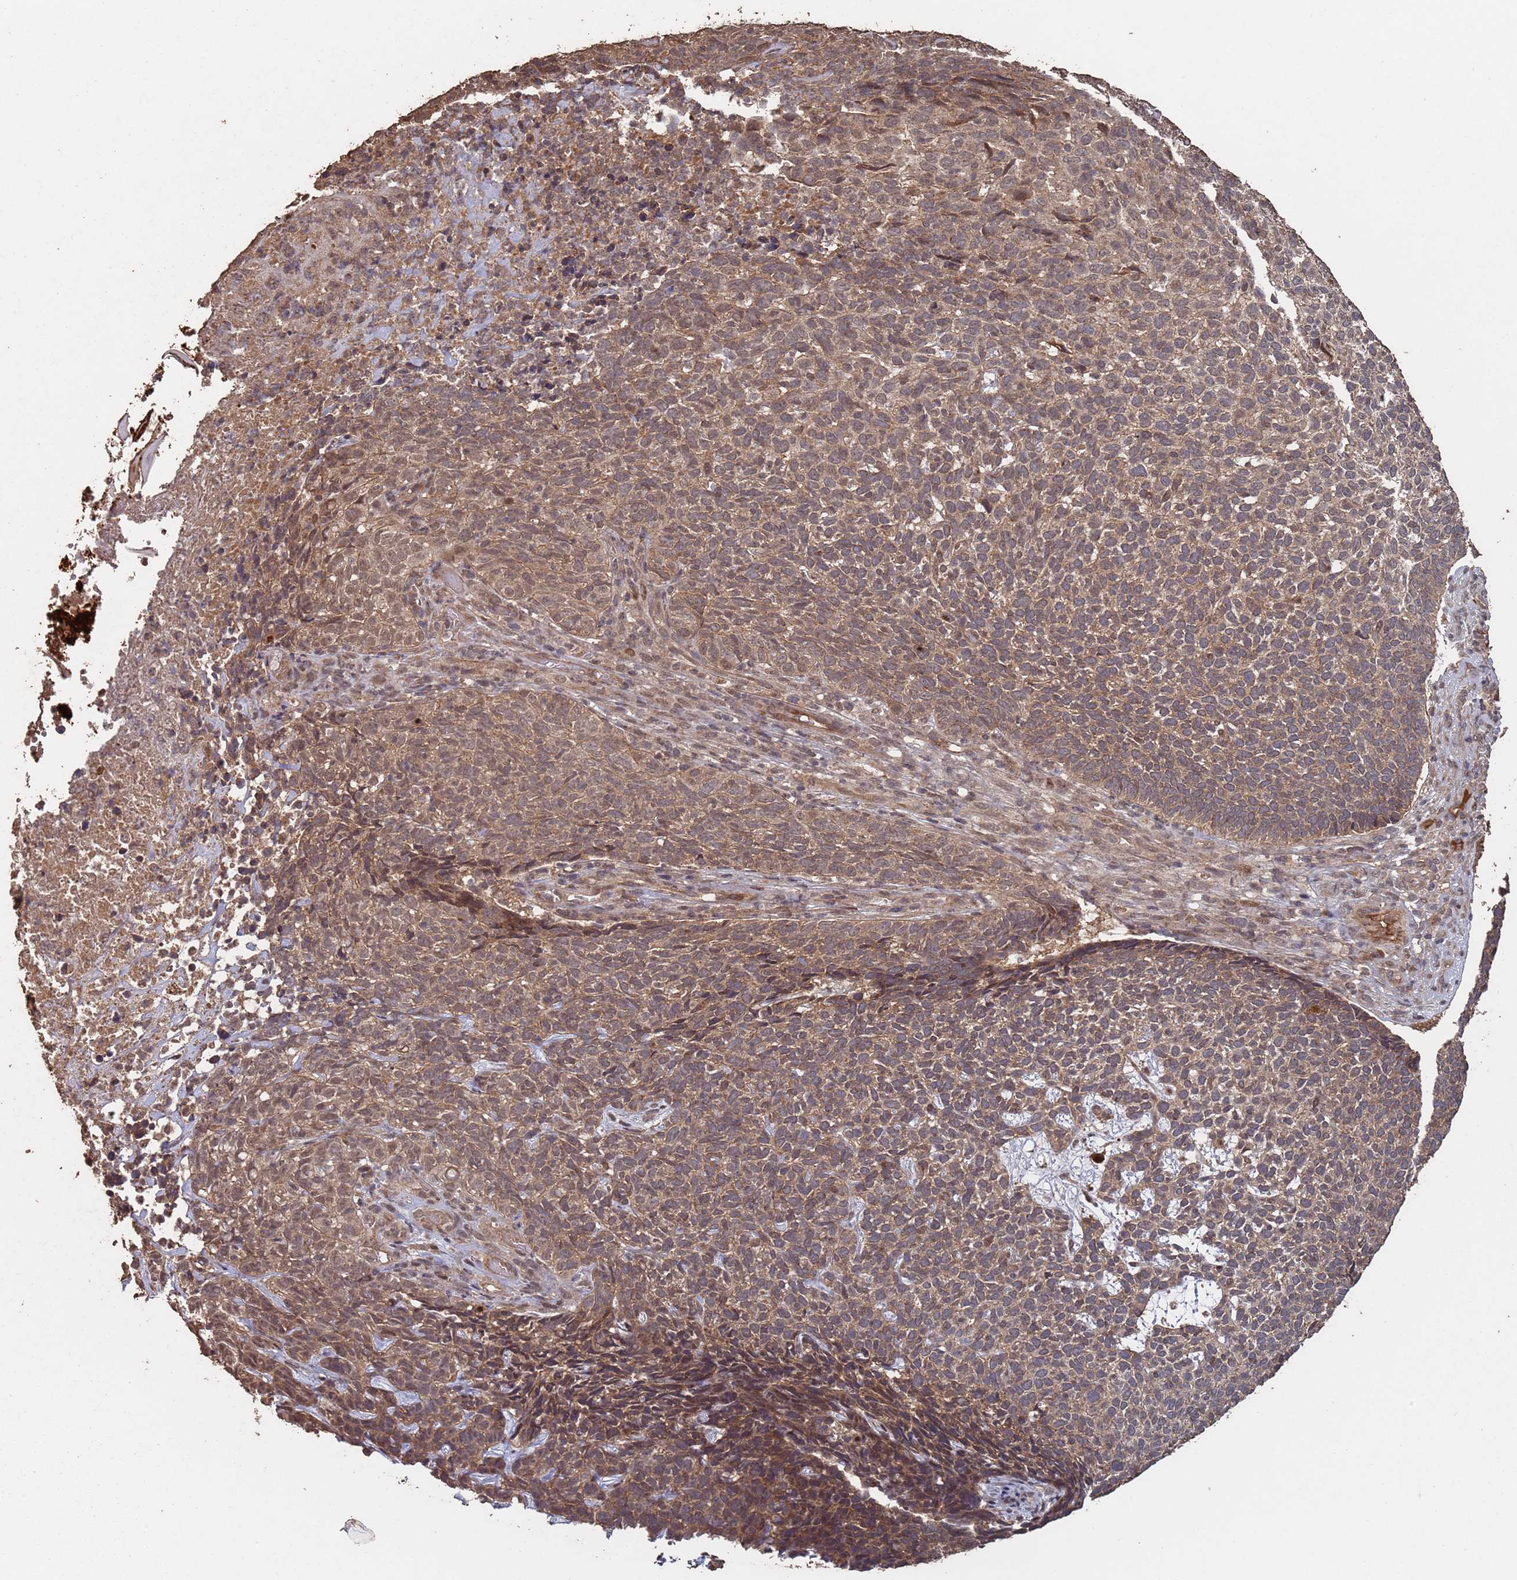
{"staining": {"intensity": "moderate", "quantity": ">75%", "location": "cytoplasmic/membranous"}, "tissue": "skin cancer", "cell_type": "Tumor cells", "image_type": "cancer", "snomed": [{"axis": "morphology", "description": "Basal cell carcinoma"}, {"axis": "topography", "description": "Skin"}], "caption": "Immunohistochemical staining of human skin basal cell carcinoma displays moderate cytoplasmic/membranous protein staining in about >75% of tumor cells. (brown staining indicates protein expression, while blue staining denotes nuclei).", "gene": "FRAT1", "patient": {"sex": "female", "age": 84}}